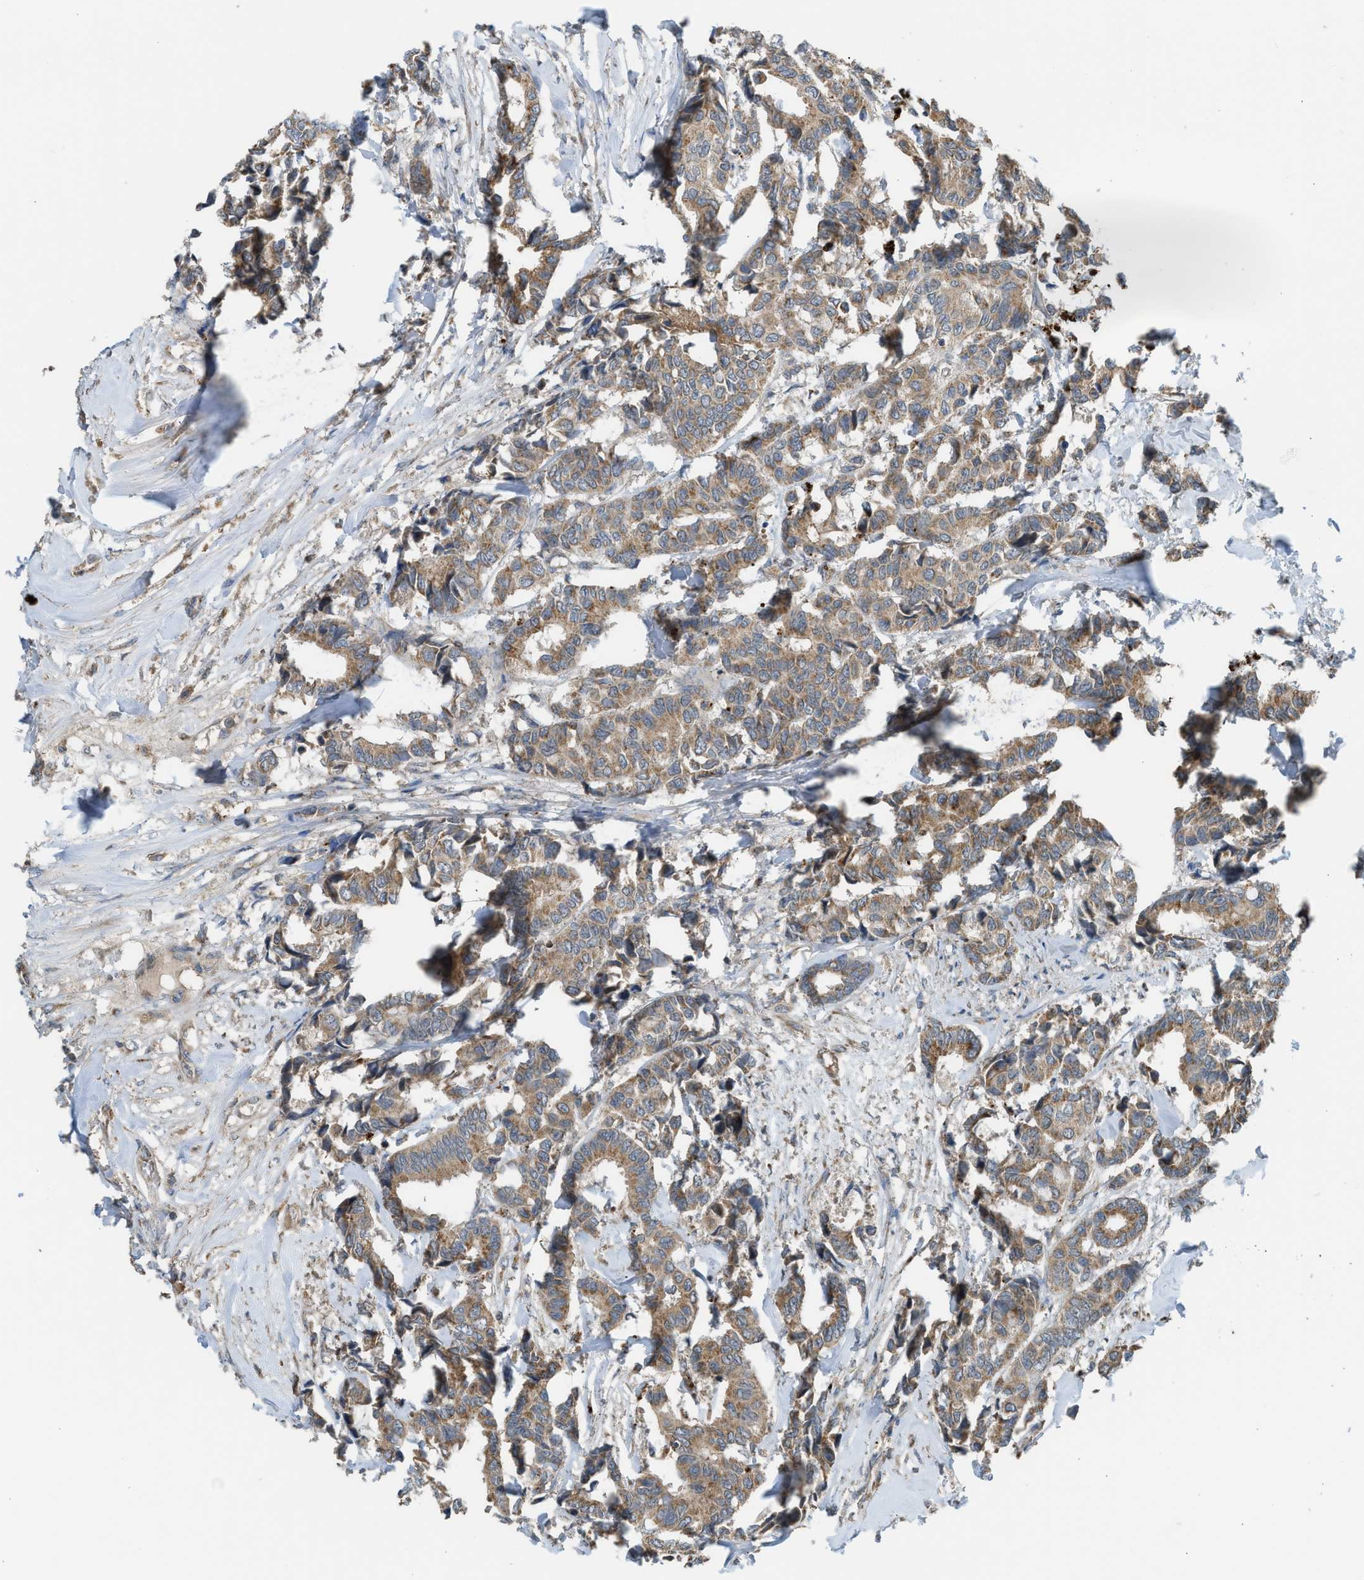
{"staining": {"intensity": "moderate", "quantity": ">75%", "location": "cytoplasmic/membranous"}, "tissue": "breast cancer", "cell_type": "Tumor cells", "image_type": "cancer", "snomed": [{"axis": "morphology", "description": "Duct carcinoma"}, {"axis": "topography", "description": "Breast"}], "caption": "Infiltrating ductal carcinoma (breast) was stained to show a protein in brown. There is medium levels of moderate cytoplasmic/membranous staining in approximately >75% of tumor cells. (IHC, brightfield microscopy, high magnification).", "gene": "STARD3", "patient": {"sex": "female", "age": 87}}